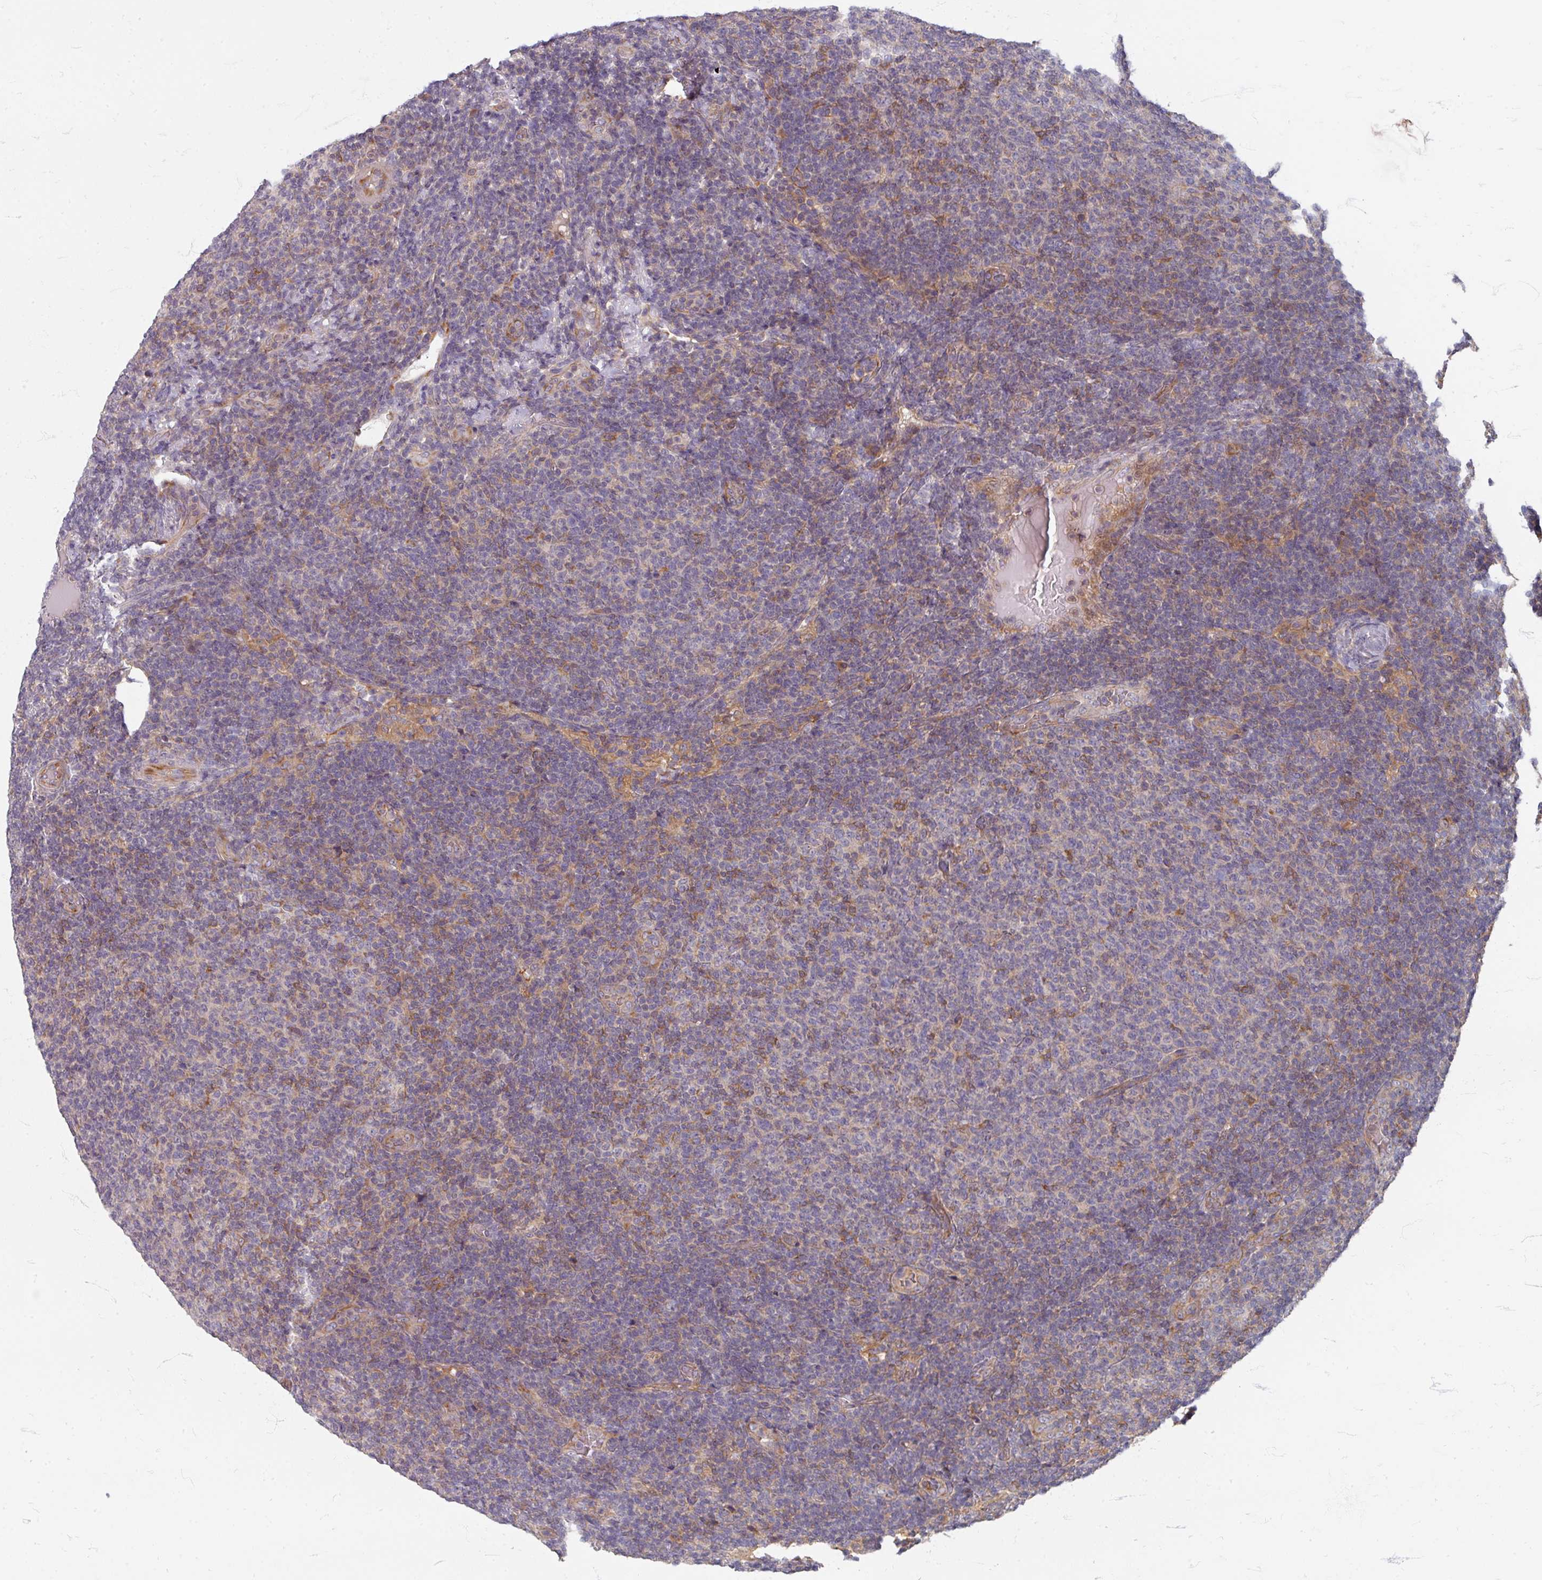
{"staining": {"intensity": "negative", "quantity": "none", "location": "none"}, "tissue": "lymphoma", "cell_type": "Tumor cells", "image_type": "cancer", "snomed": [{"axis": "morphology", "description": "Malignant lymphoma, non-Hodgkin's type, Low grade"}, {"axis": "topography", "description": "Lymph node"}], "caption": "Image shows no significant protein expression in tumor cells of lymphoma. The staining was performed using DAB to visualize the protein expression in brown, while the nuclei were stained in blue with hematoxylin (Magnification: 20x).", "gene": "STAM", "patient": {"sex": "male", "age": 66}}